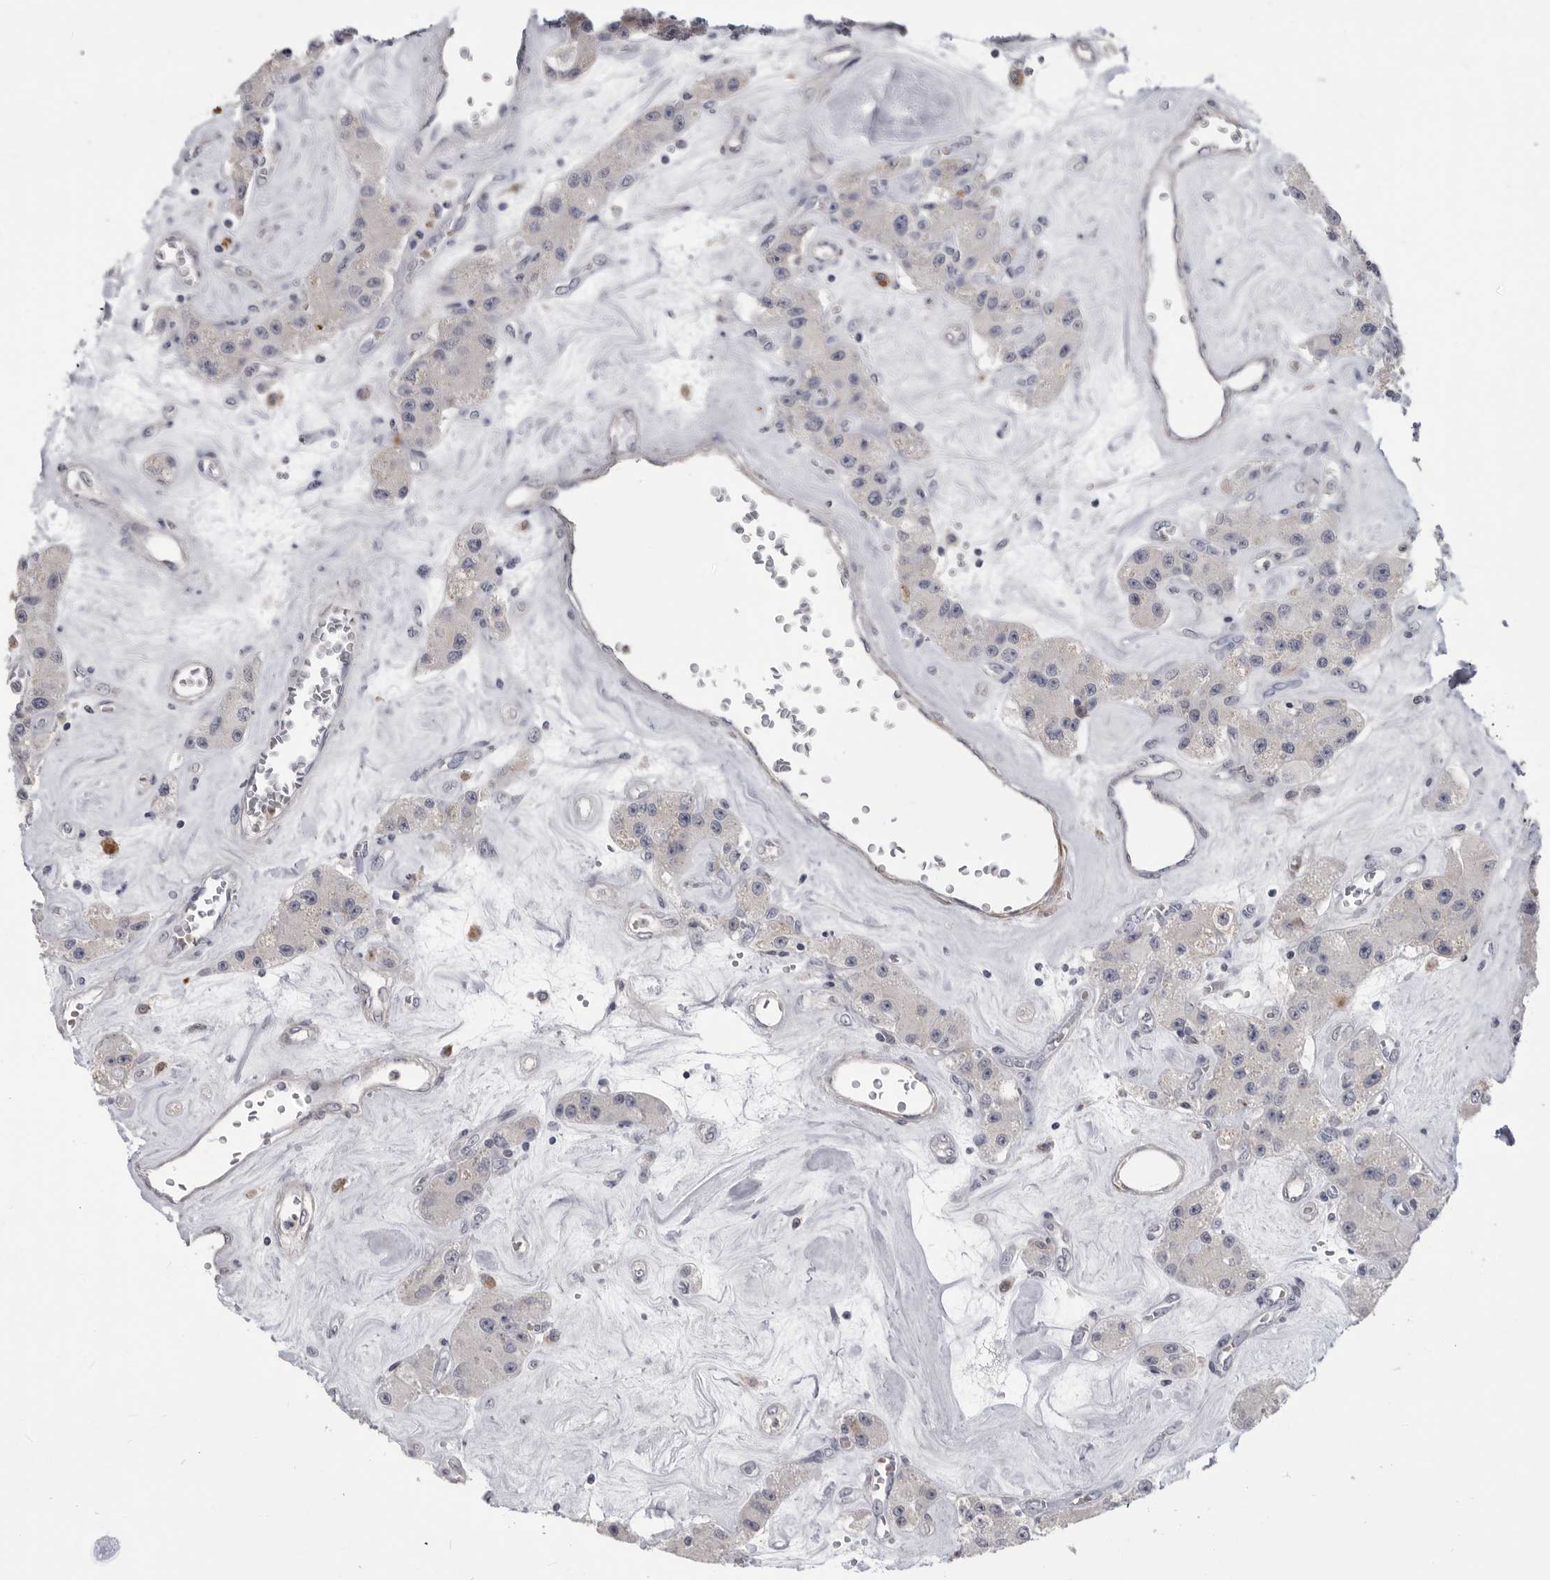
{"staining": {"intensity": "negative", "quantity": "none", "location": "none"}, "tissue": "carcinoid", "cell_type": "Tumor cells", "image_type": "cancer", "snomed": [{"axis": "morphology", "description": "Carcinoid, malignant, NOS"}, {"axis": "topography", "description": "Pancreas"}], "caption": "Protein analysis of carcinoid shows no significant staining in tumor cells.", "gene": "PLEKHF1", "patient": {"sex": "male", "age": 41}}